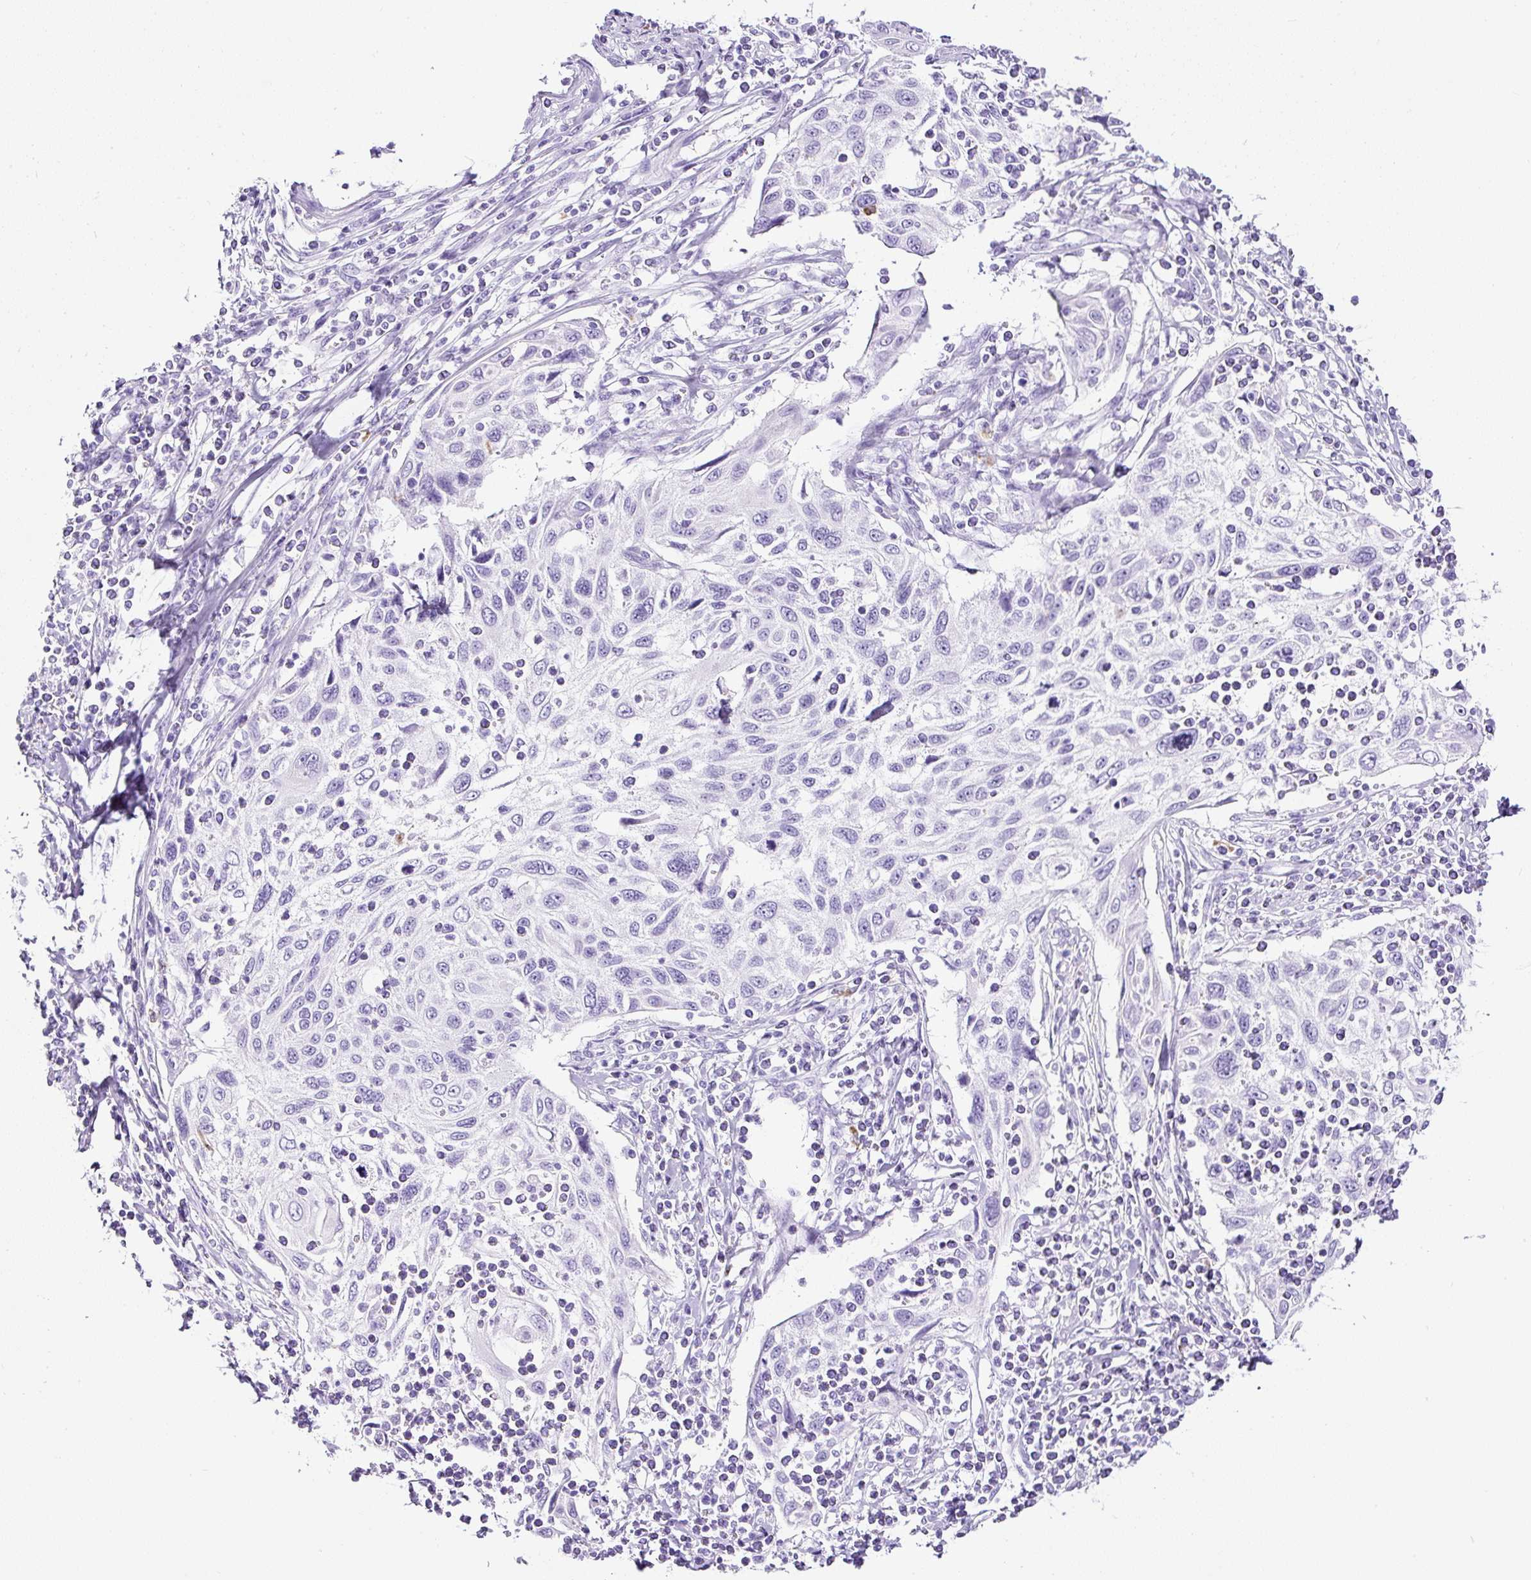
{"staining": {"intensity": "negative", "quantity": "none", "location": "none"}, "tissue": "cervical cancer", "cell_type": "Tumor cells", "image_type": "cancer", "snomed": [{"axis": "morphology", "description": "Squamous cell carcinoma, NOS"}, {"axis": "topography", "description": "Cervix"}], "caption": "IHC histopathology image of neoplastic tissue: cervical cancer (squamous cell carcinoma) stained with DAB shows no significant protein staining in tumor cells. Nuclei are stained in blue.", "gene": "TMEM200B", "patient": {"sex": "female", "age": 70}}